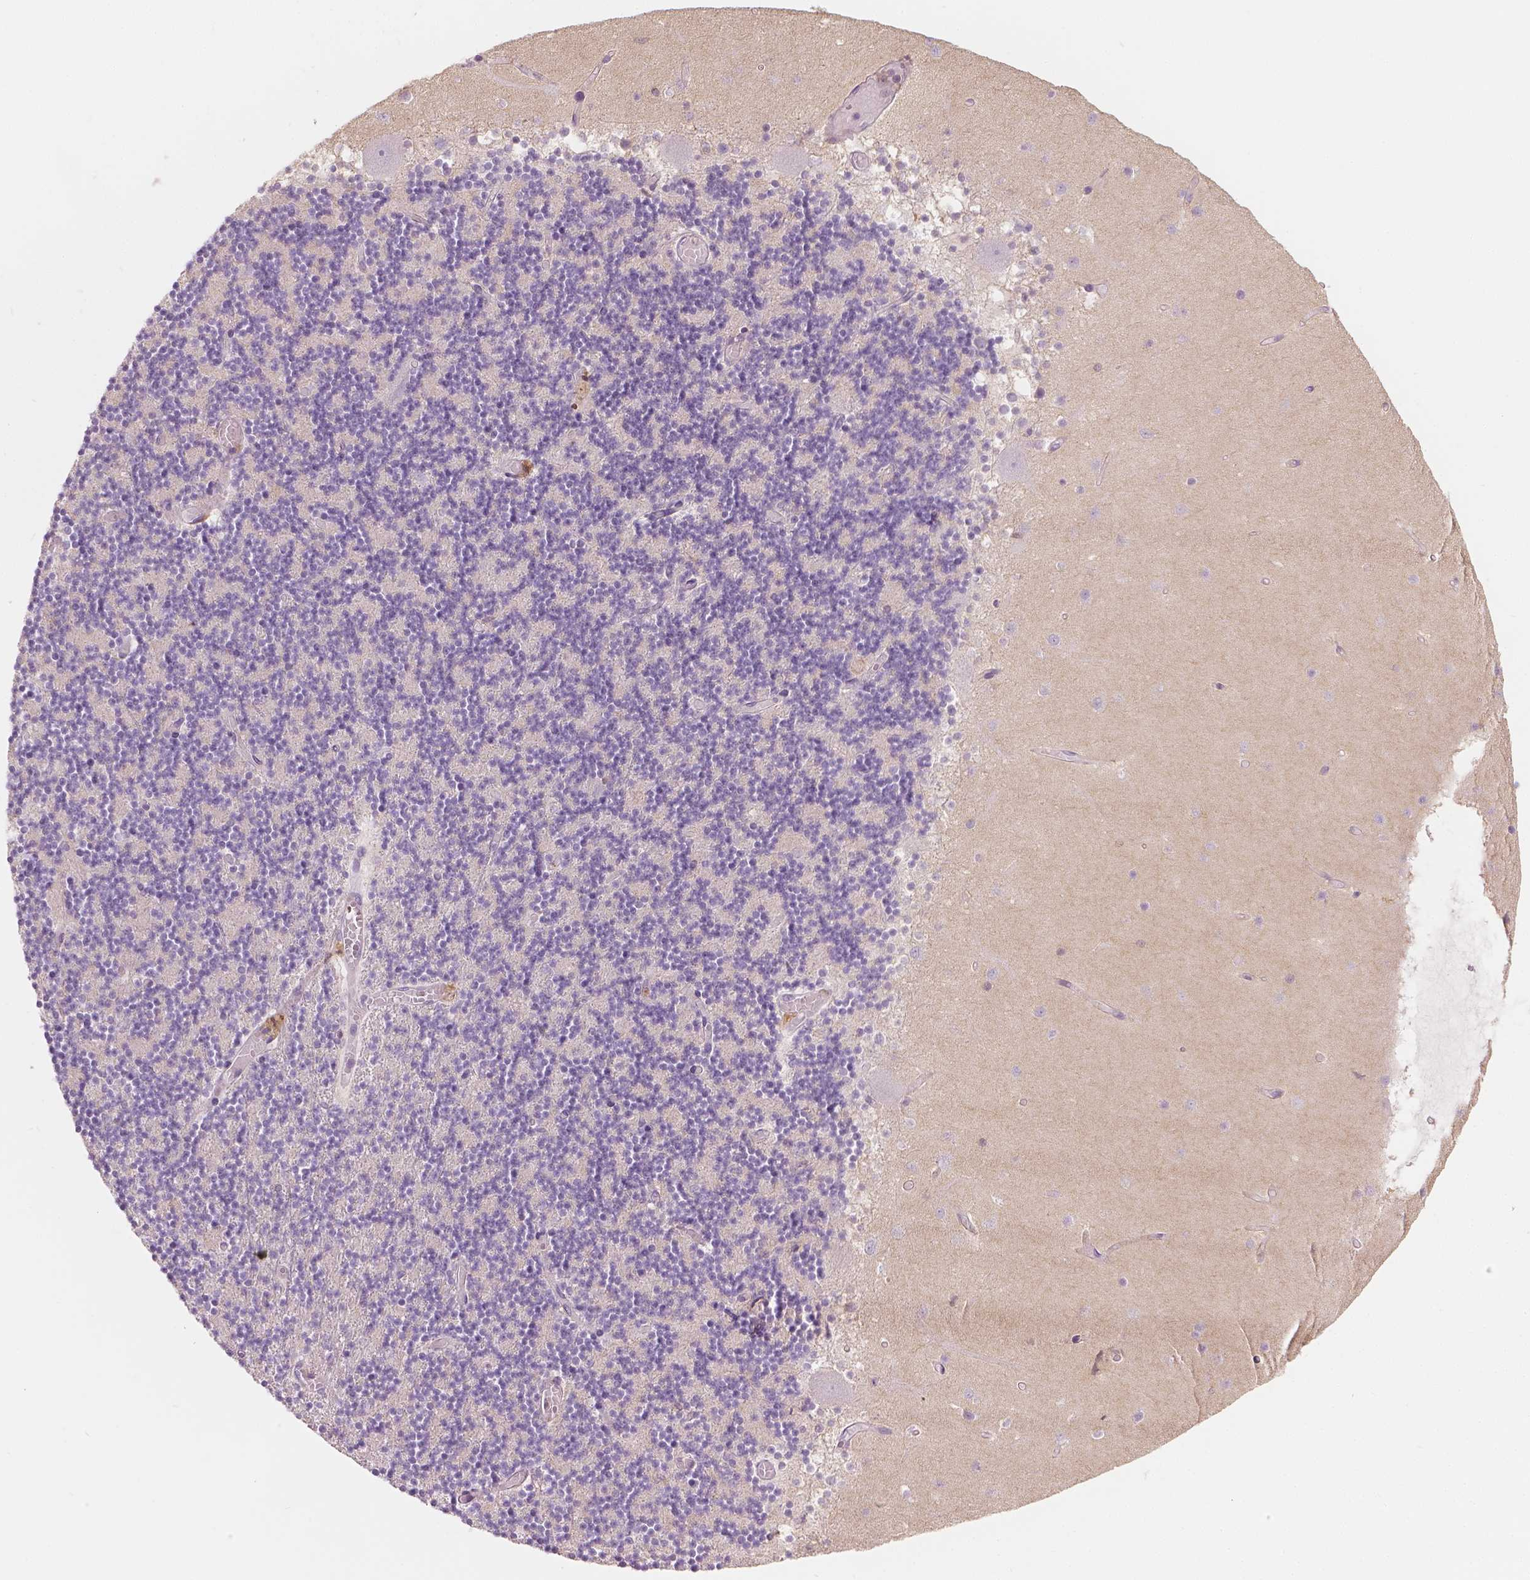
{"staining": {"intensity": "negative", "quantity": "none", "location": "none"}, "tissue": "cerebellum", "cell_type": "Cells in granular layer", "image_type": "normal", "snomed": [{"axis": "morphology", "description": "Normal tissue, NOS"}, {"axis": "topography", "description": "Cerebellum"}], "caption": "The immunohistochemistry histopathology image has no significant staining in cells in granular layer of cerebellum.", "gene": "SHMT1", "patient": {"sex": "female", "age": 28}}